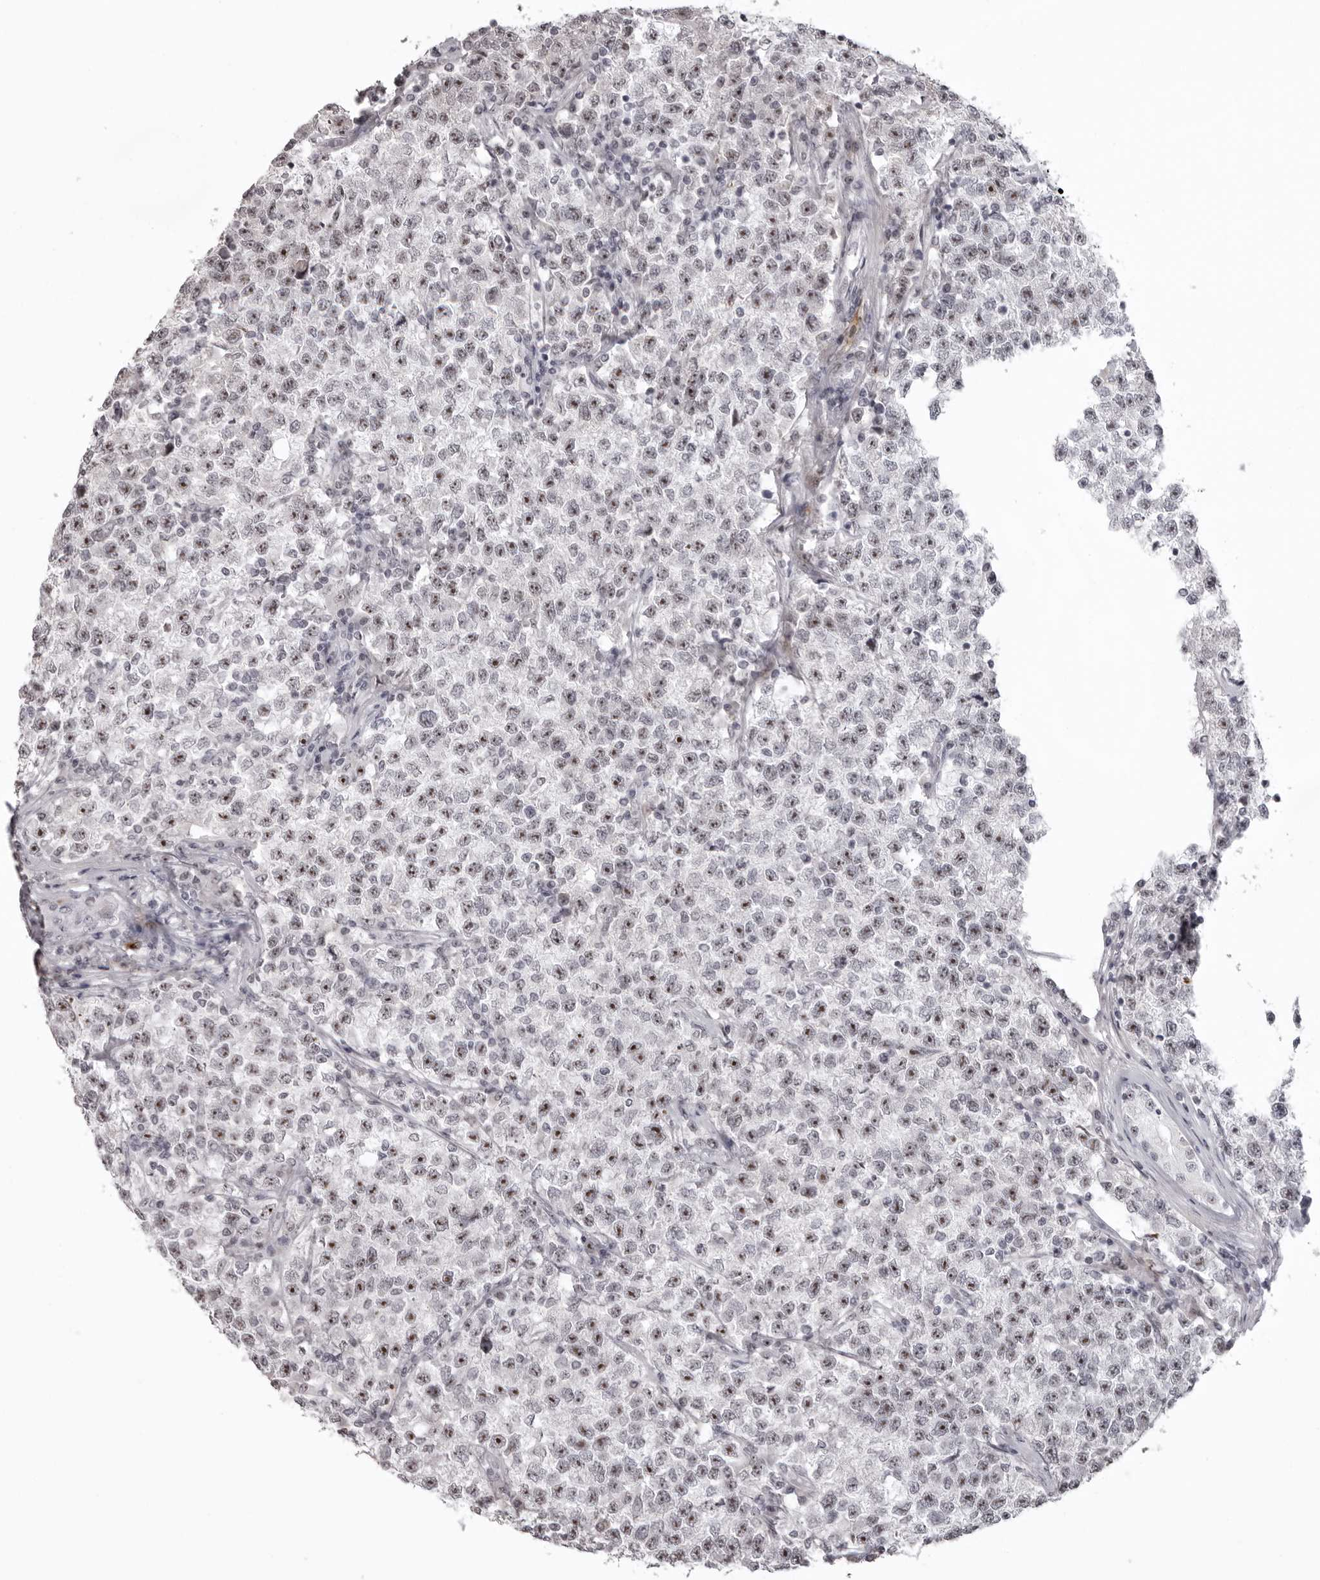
{"staining": {"intensity": "moderate", "quantity": ">75%", "location": "nuclear"}, "tissue": "testis cancer", "cell_type": "Tumor cells", "image_type": "cancer", "snomed": [{"axis": "morphology", "description": "Seminoma, NOS"}, {"axis": "topography", "description": "Testis"}], "caption": "A photomicrograph of testis cancer stained for a protein demonstrates moderate nuclear brown staining in tumor cells.", "gene": "HELZ", "patient": {"sex": "male", "age": 22}}